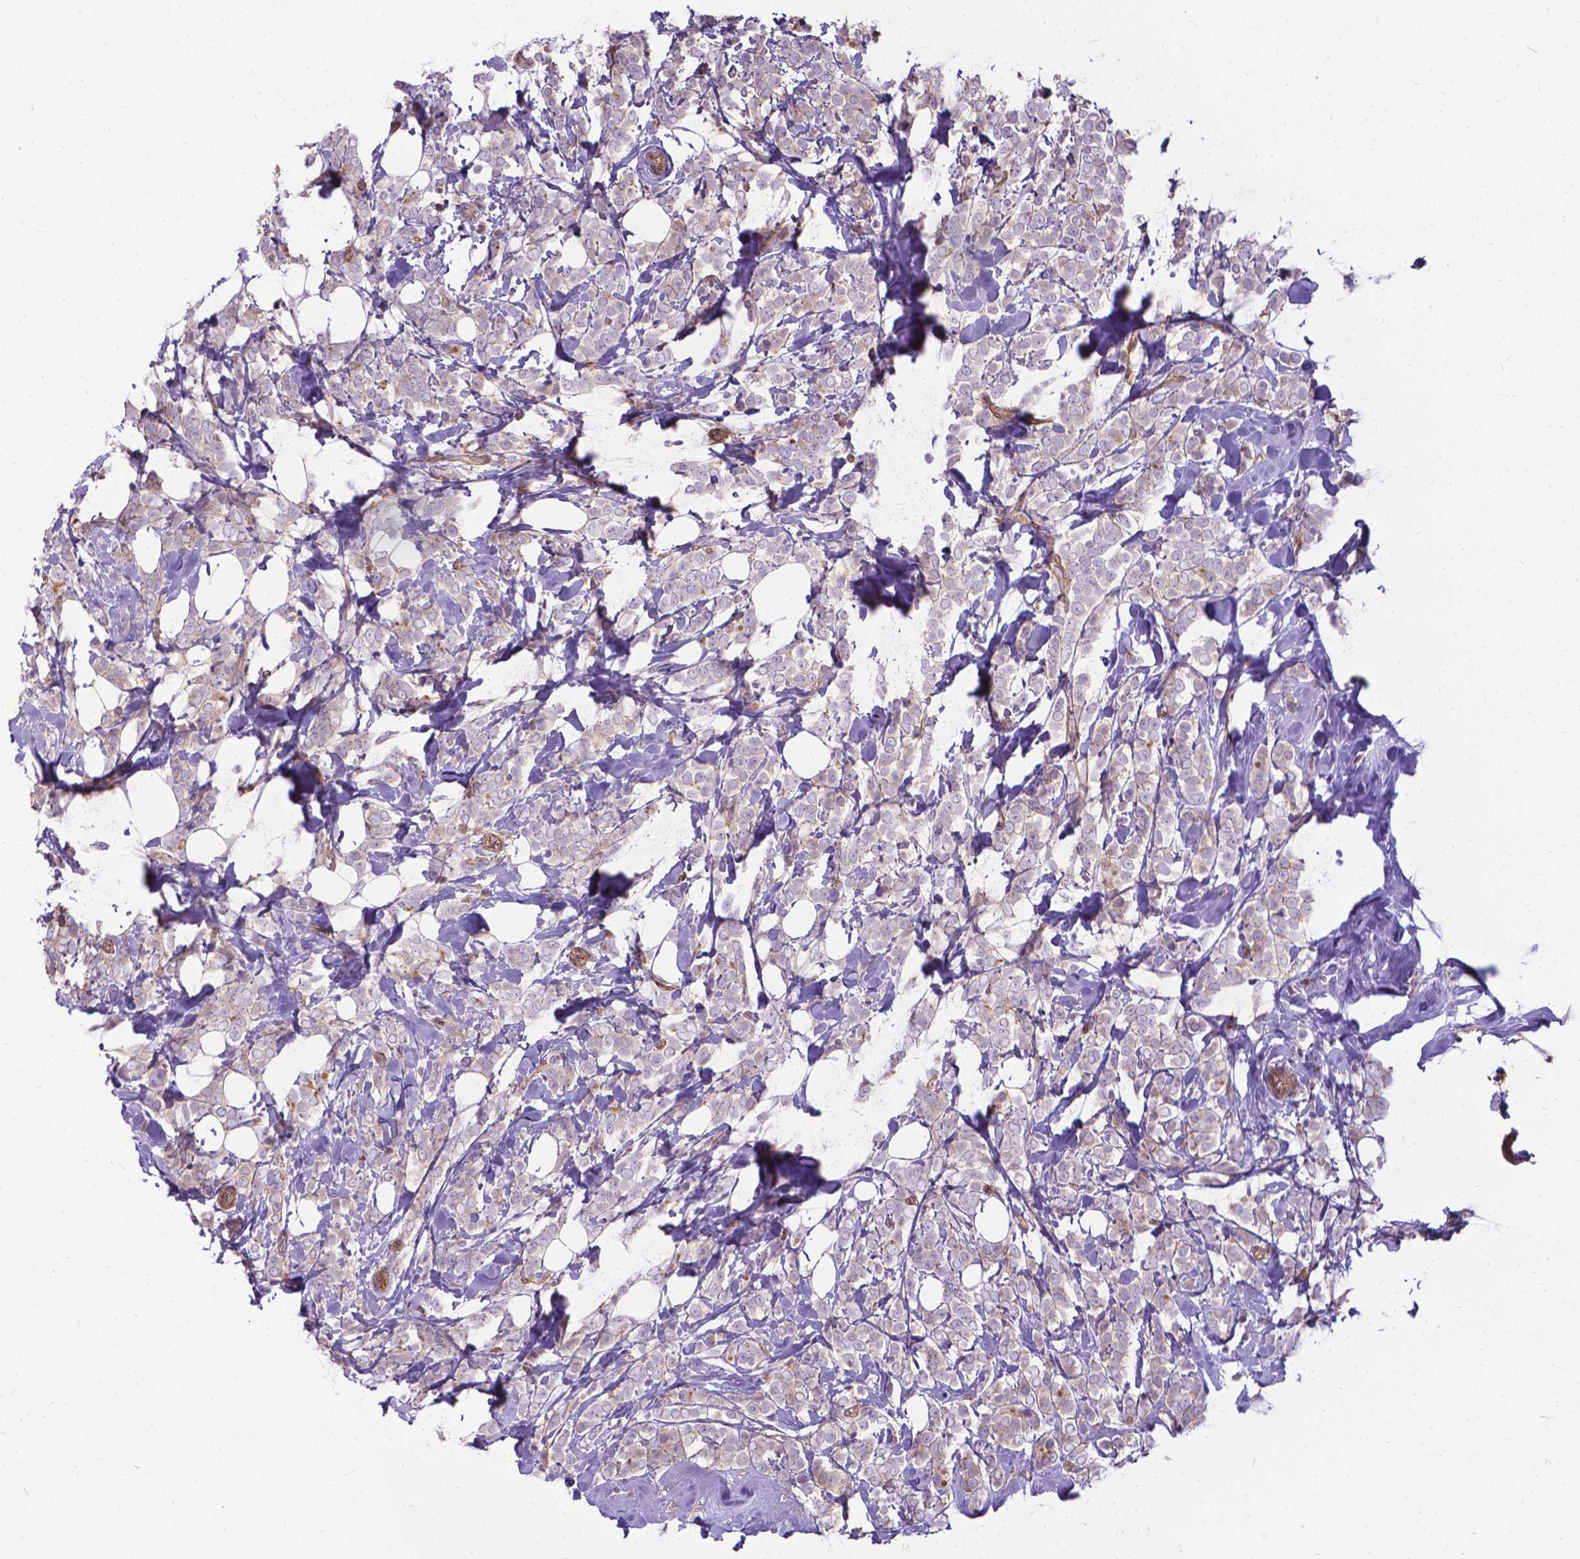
{"staining": {"intensity": "negative", "quantity": "none", "location": "none"}, "tissue": "breast cancer", "cell_type": "Tumor cells", "image_type": "cancer", "snomed": [{"axis": "morphology", "description": "Lobular carcinoma"}, {"axis": "topography", "description": "Breast"}], "caption": "Breast cancer (lobular carcinoma) was stained to show a protein in brown. There is no significant expression in tumor cells. (Stains: DAB immunohistochemistry with hematoxylin counter stain, Microscopy: brightfield microscopy at high magnification).", "gene": "CFAP299", "patient": {"sex": "female", "age": 49}}